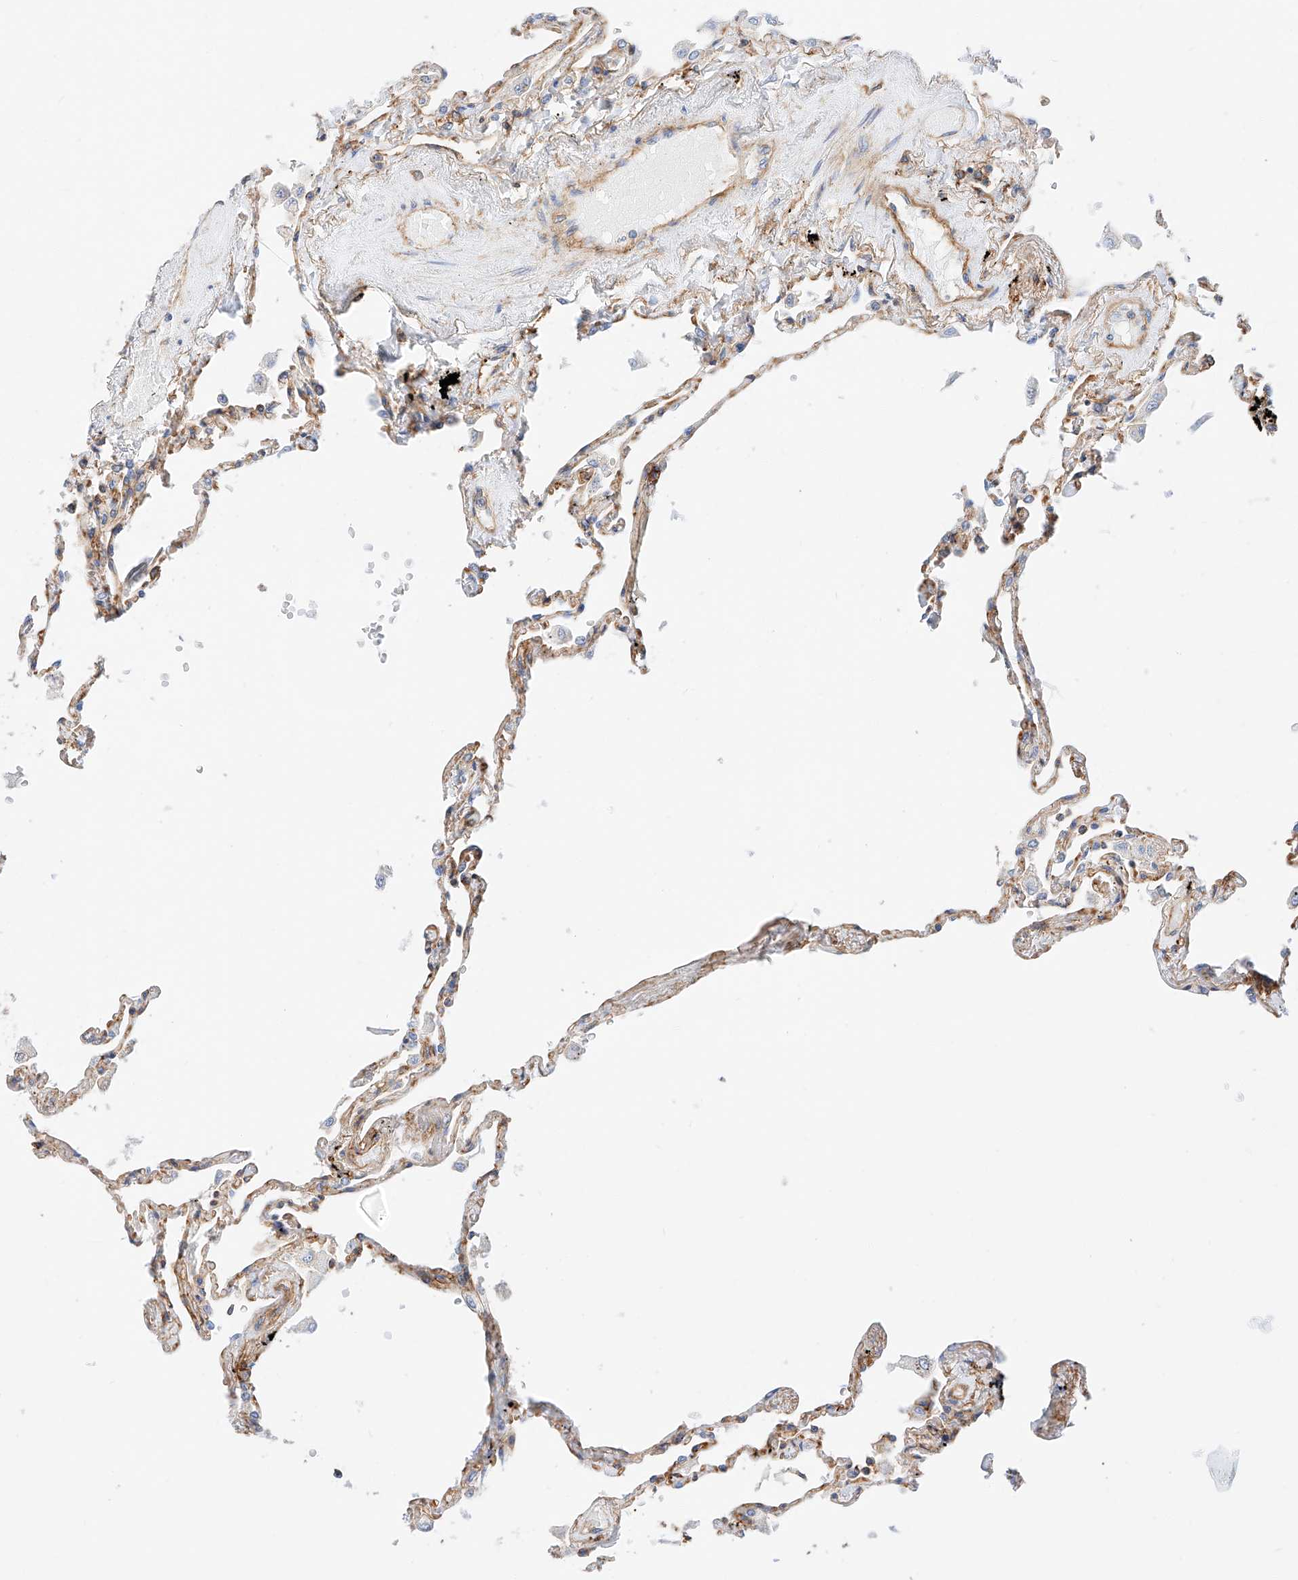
{"staining": {"intensity": "weak", "quantity": ">75%", "location": "cytoplasmic/membranous"}, "tissue": "lung", "cell_type": "Alveolar cells", "image_type": "normal", "snomed": [{"axis": "morphology", "description": "Normal tissue, NOS"}, {"axis": "topography", "description": "Lung"}], "caption": "Lung stained for a protein (brown) displays weak cytoplasmic/membranous positive expression in about >75% of alveolar cells.", "gene": "ENSG00000259132", "patient": {"sex": "female", "age": 67}}